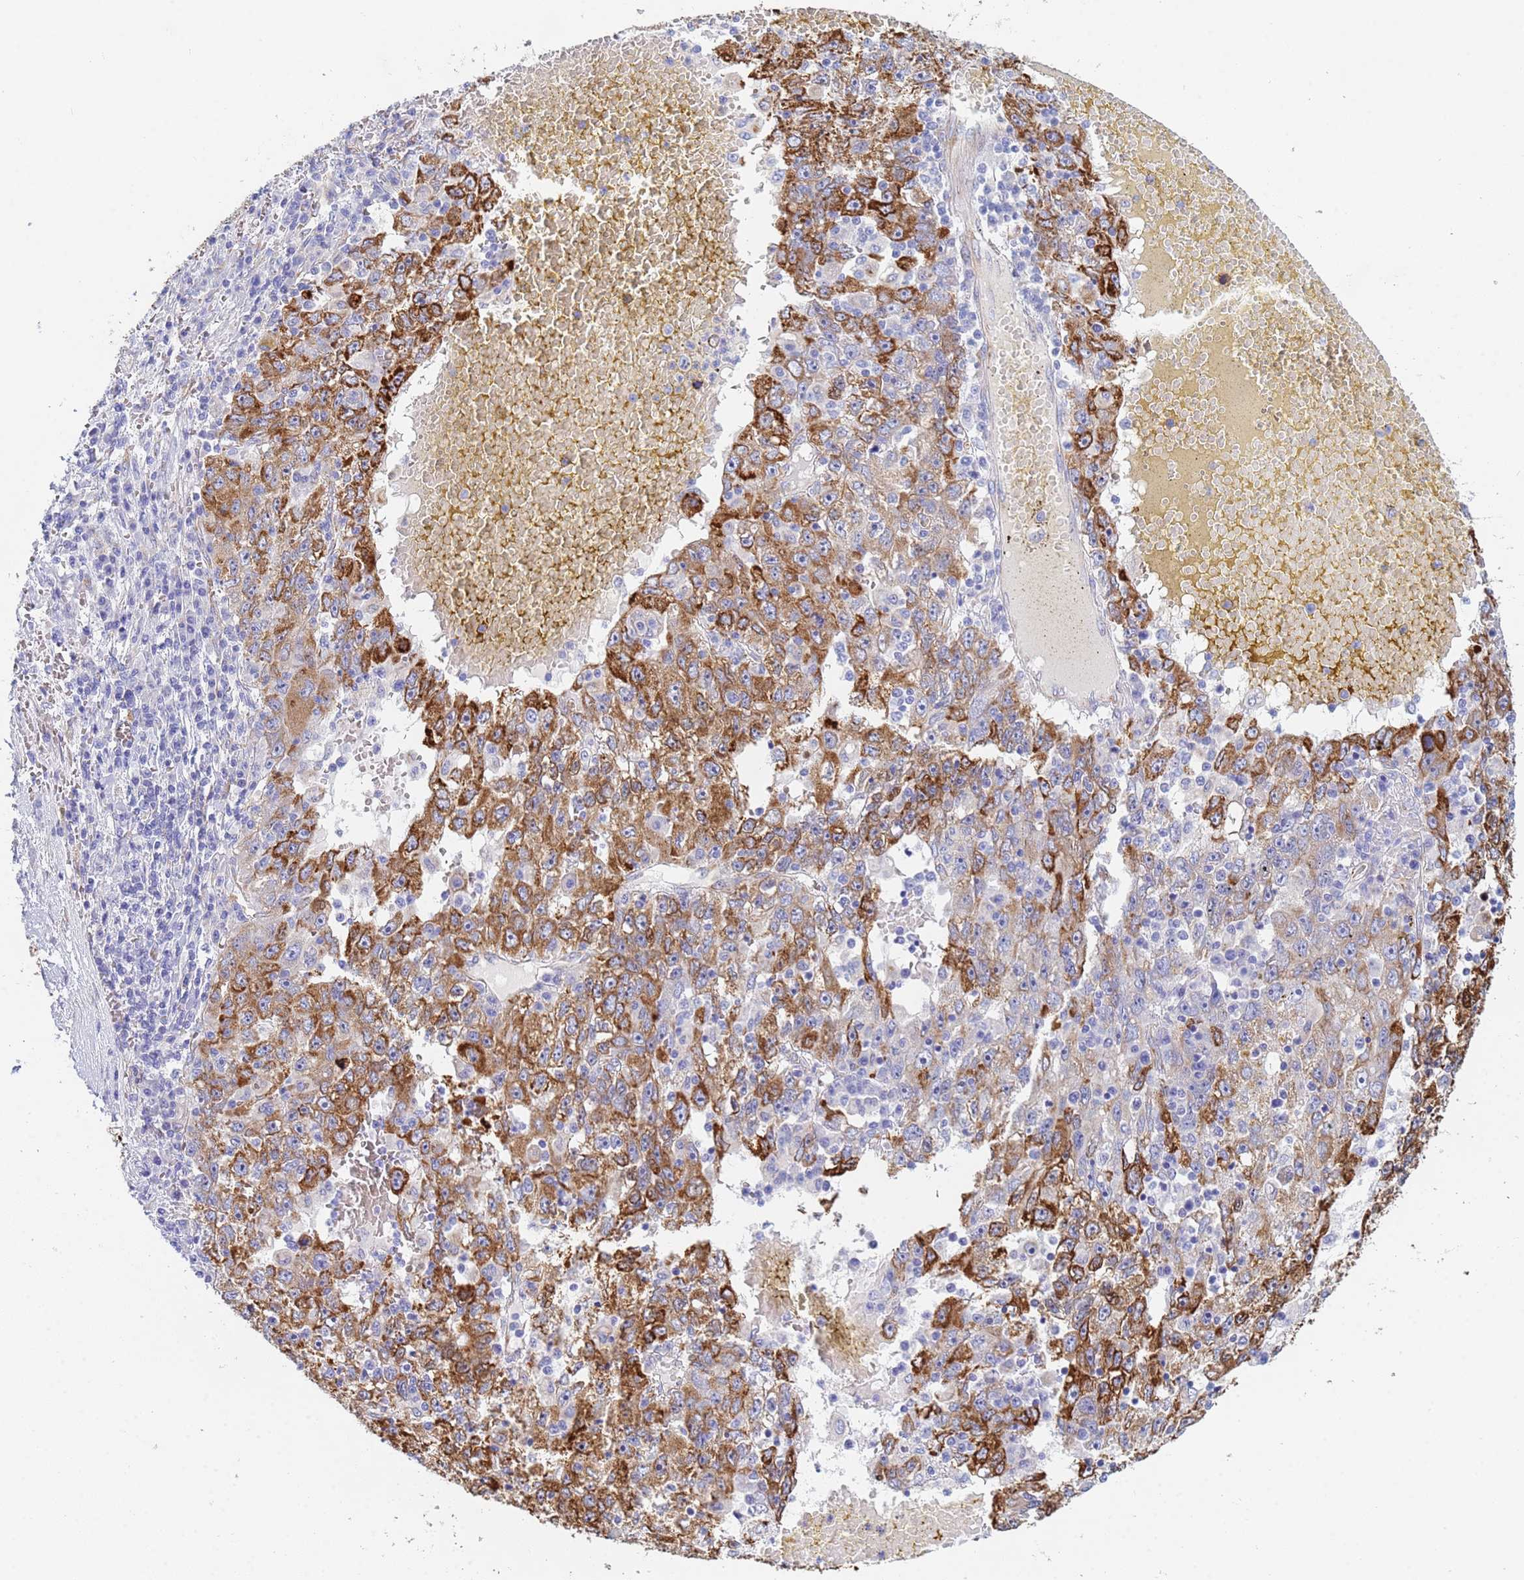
{"staining": {"intensity": "moderate", "quantity": ">75%", "location": "cytoplasmic/membranous"}, "tissue": "liver cancer", "cell_type": "Tumor cells", "image_type": "cancer", "snomed": [{"axis": "morphology", "description": "Carcinoma, Hepatocellular, NOS"}, {"axis": "topography", "description": "Liver"}], "caption": "Protein staining of liver hepatocellular carcinoma tissue shows moderate cytoplasmic/membranous staining in approximately >75% of tumor cells.", "gene": "GDAP2", "patient": {"sex": "male", "age": 49}}